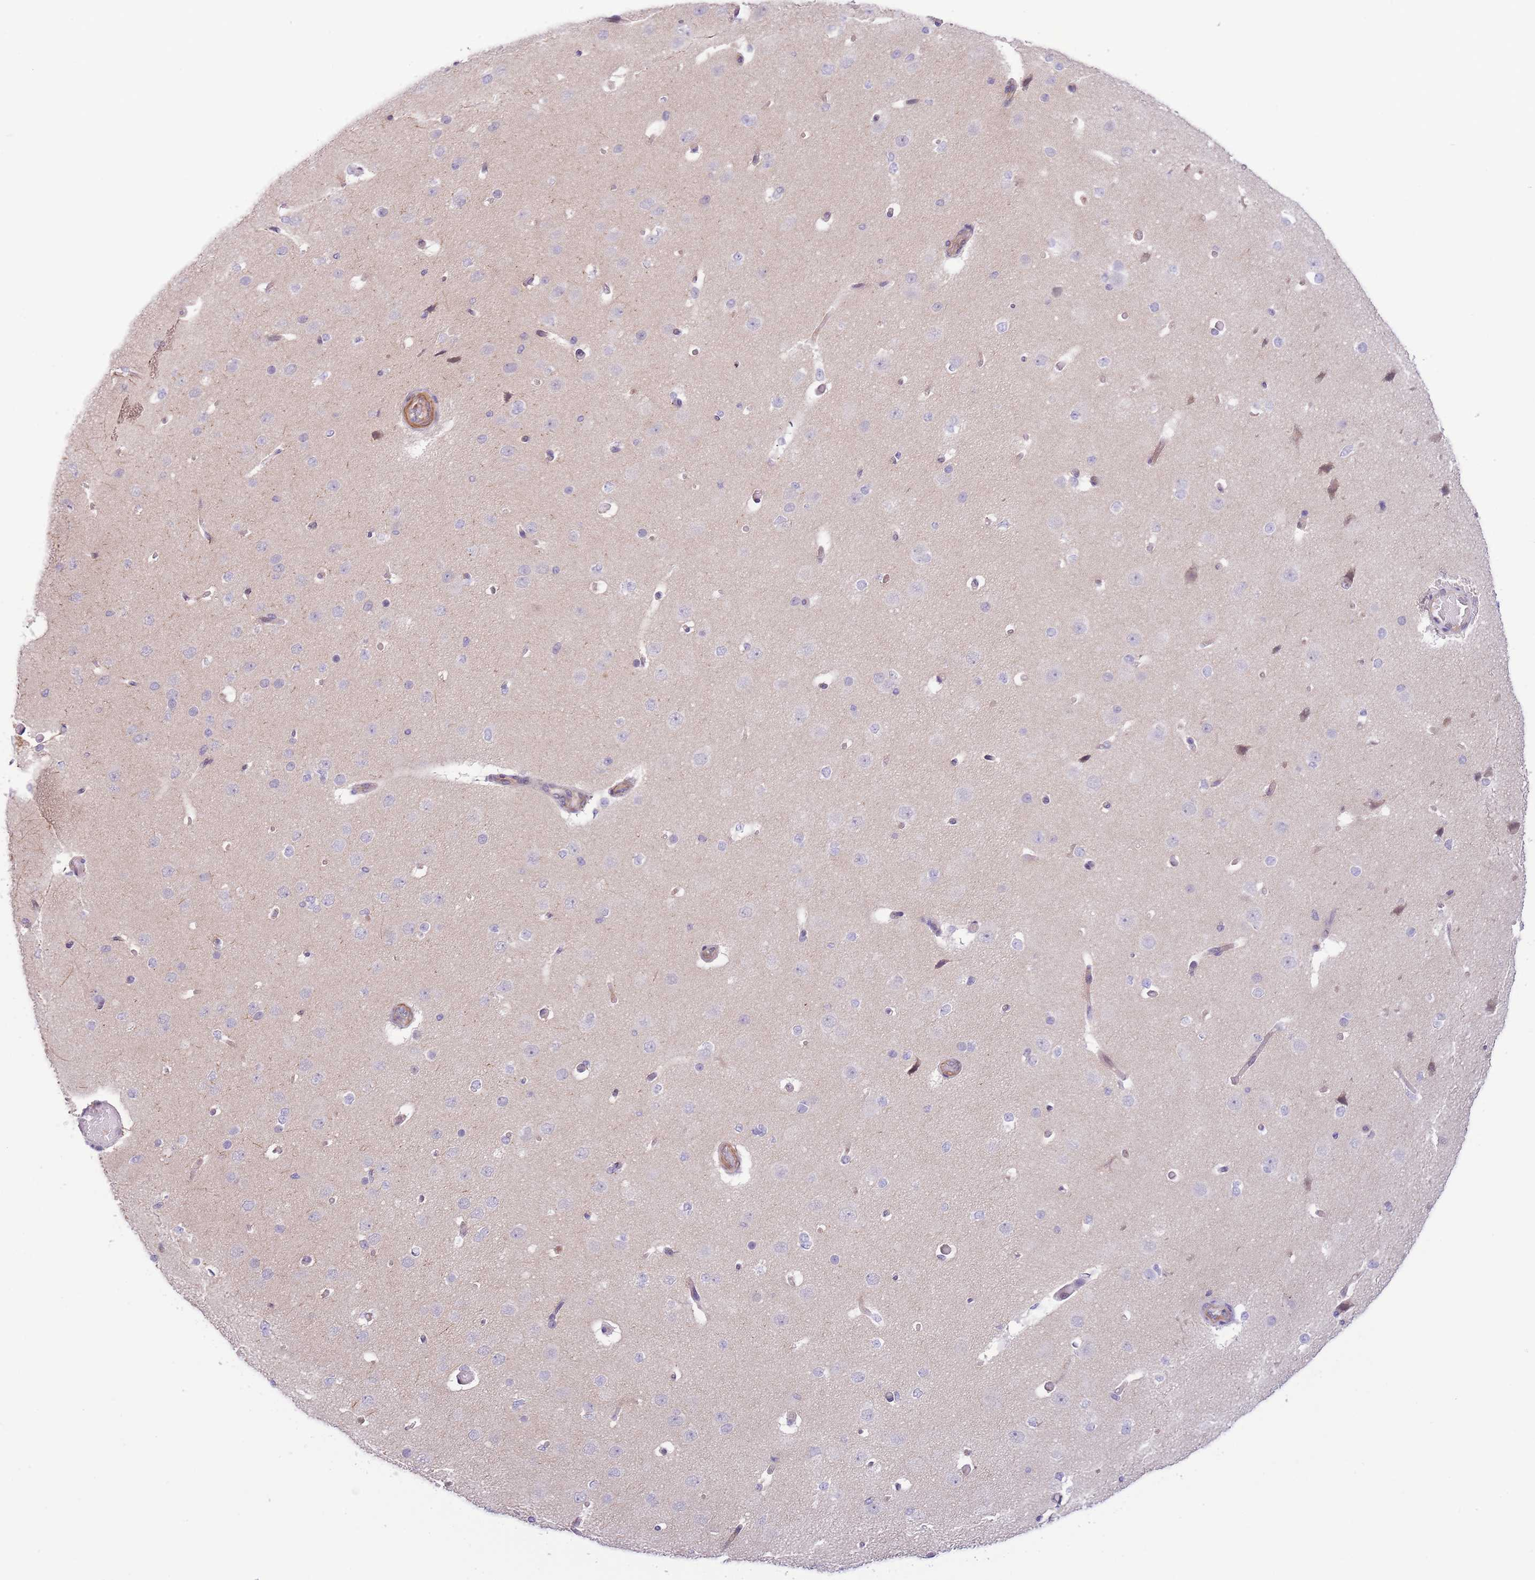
{"staining": {"intensity": "negative", "quantity": "none", "location": "none"}, "tissue": "cerebral cortex", "cell_type": "Endothelial cells", "image_type": "normal", "snomed": [{"axis": "morphology", "description": "Normal tissue, NOS"}, {"axis": "morphology", "description": "Inflammation, NOS"}, {"axis": "topography", "description": "Cerebral cortex"}], "caption": "Human cerebral cortex stained for a protein using immunohistochemistry (IHC) exhibits no expression in endothelial cells.", "gene": "C9orf152", "patient": {"sex": "male", "age": 6}}